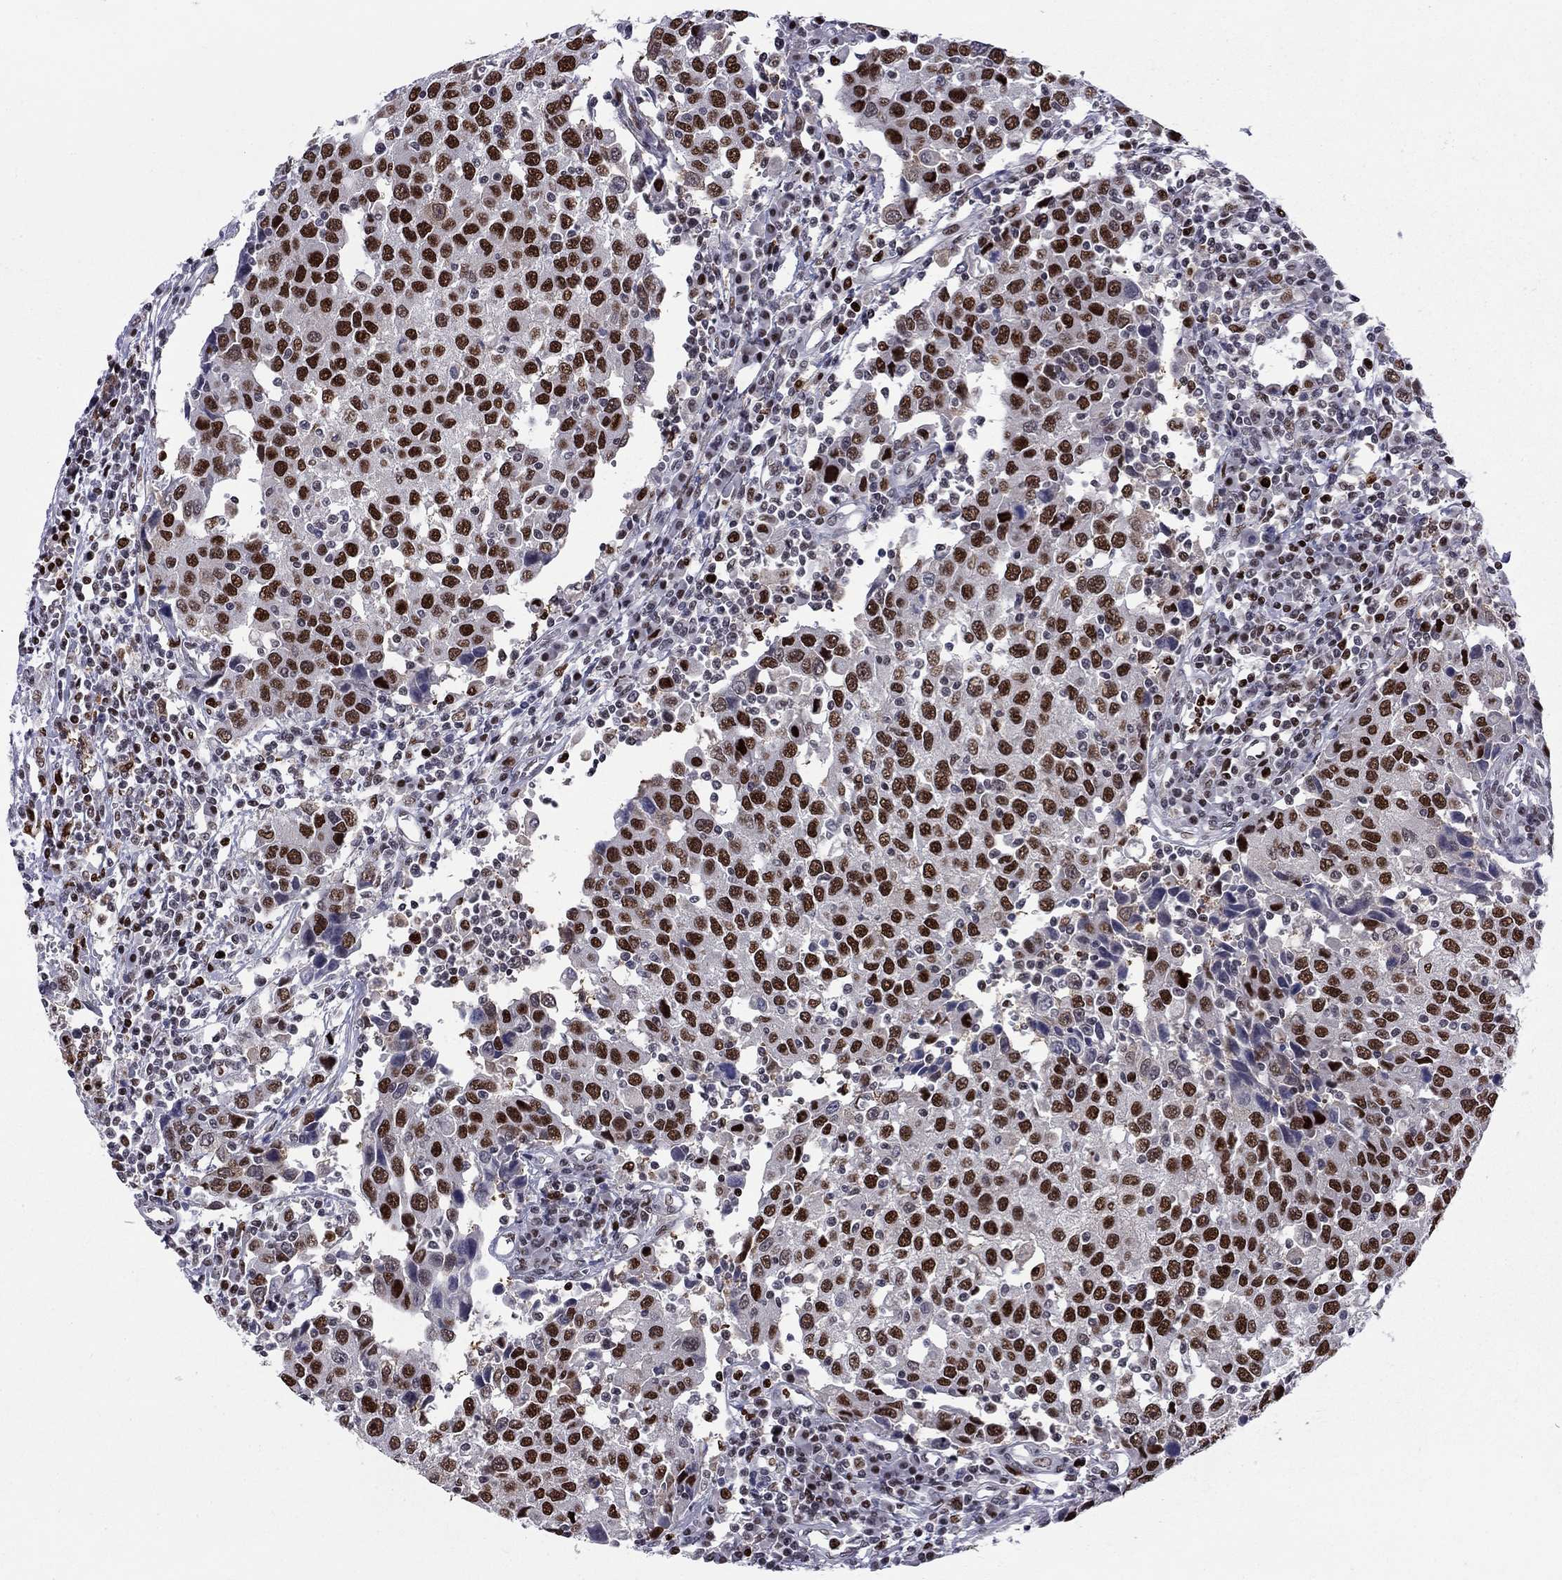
{"staining": {"intensity": "strong", "quantity": ">75%", "location": "nuclear"}, "tissue": "urothelial cancer", "cell_type": "Tumor cells", "image_type": "cancer", "snomed": [{"axis": "morphology", "description": "Urothelial carcinoma, High grade"}, {"axis": "topography", "description": "Urinary bladder"}], "caption": "Protein expression analysis of urothelial cancer reveals strong nuclear positivity in approximately >75% of tumor cells.", "gene": "PCGF3", "patient": {"sex": "female", "age": 85}}